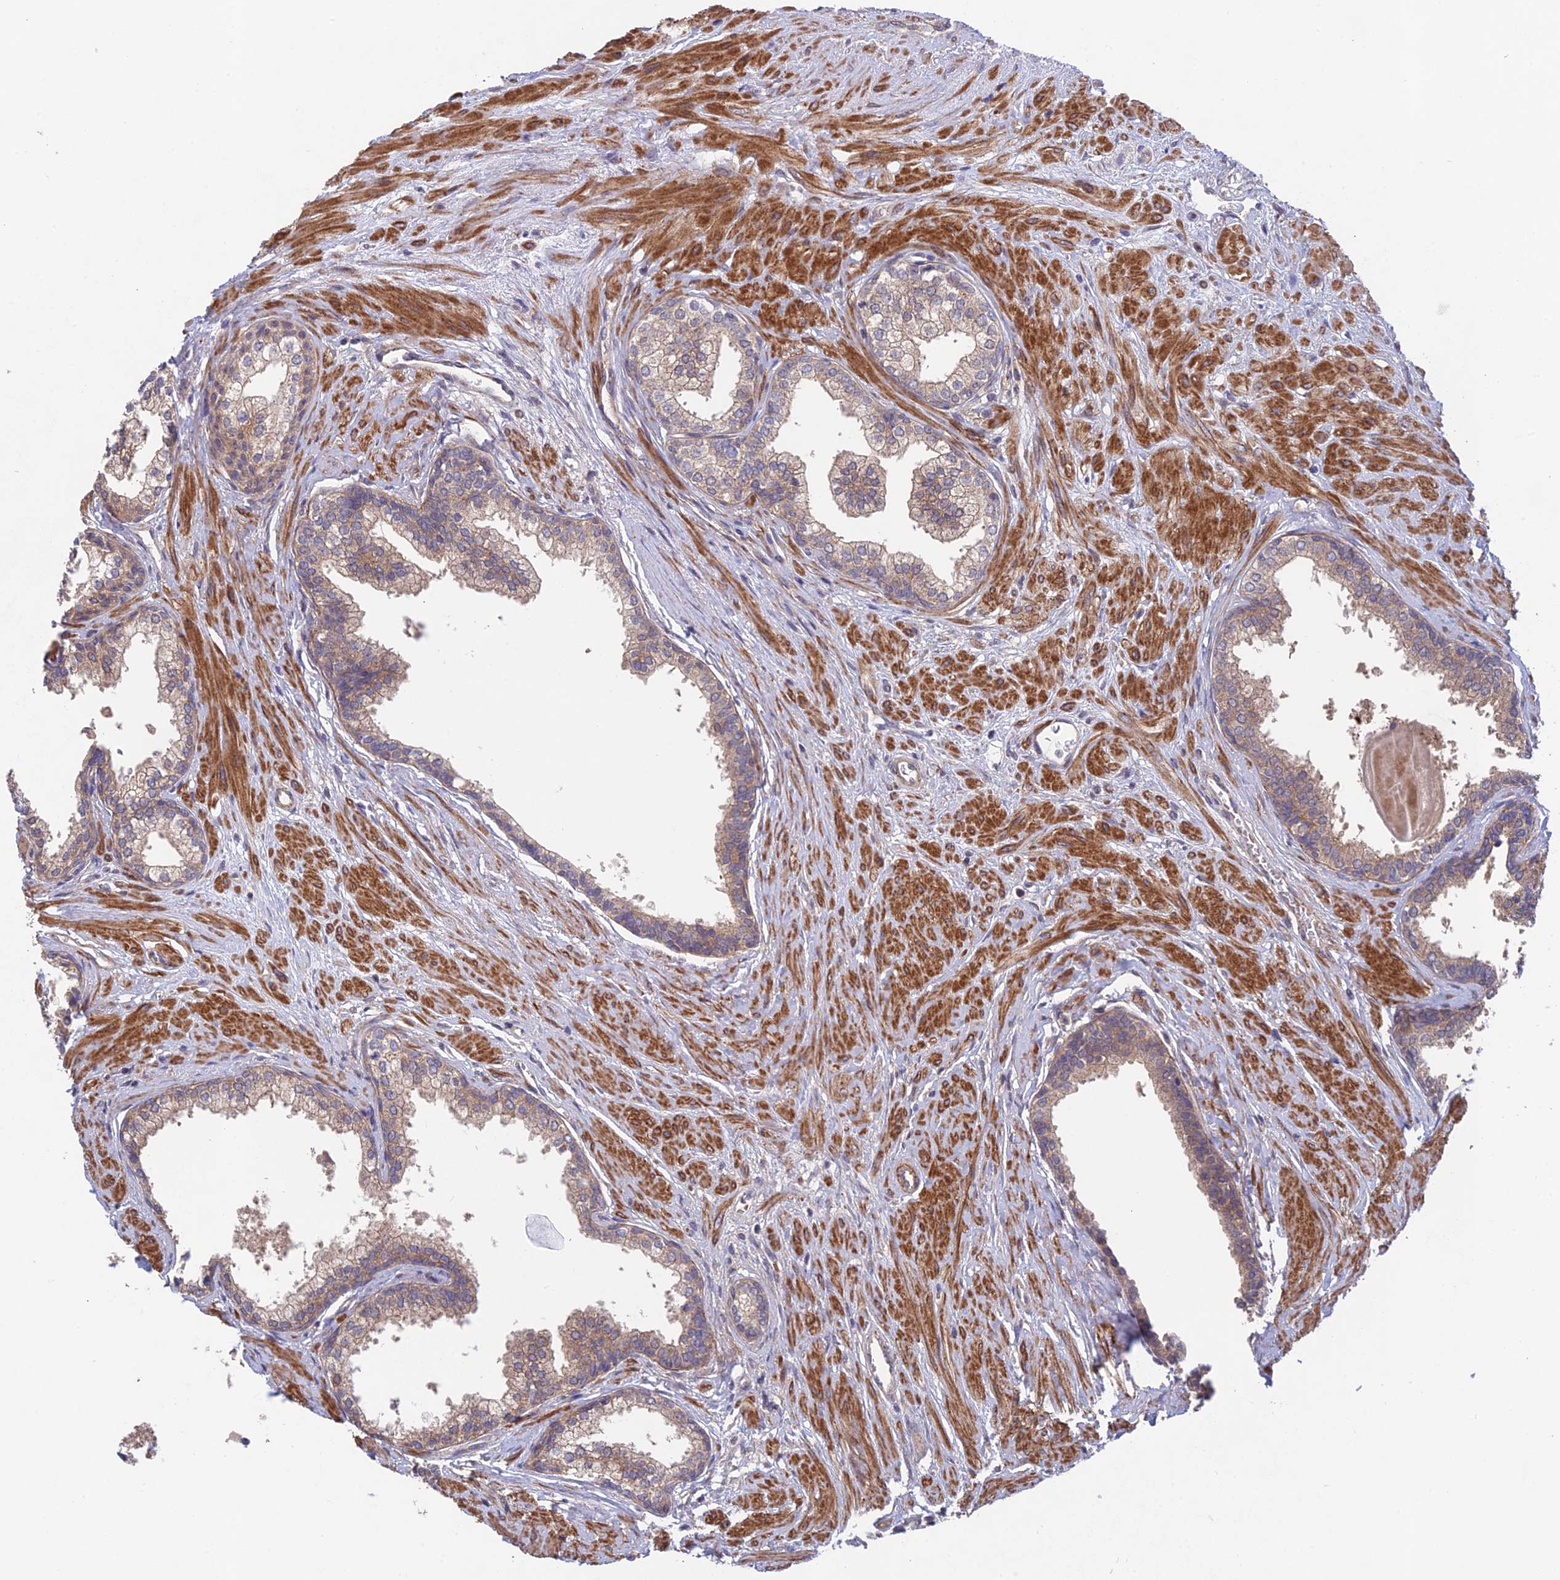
{"staining": {"intensity": "weak", "quantity": "25%-75%", "location": "cytoplasmic/membranous"}, "tissue": "prostate", "cell_type": "Glandular cells", "image_type": "normal", "snomed": [{"axis": "morphology", "description": "Normal tissue, NOS"}, {"axis": "topography", "description": "Prostate"}], "caption": "DAB immunohistochemical staining of unremarkable human prostate demonstrates weak cytoplasmic/membranous protein staining in about 25%-75% of glandular cells. (DAB IHC with brightfield microscopy, high magnification).", "gene": "UROS", "patient": {"sex": "male", "age": 57}}